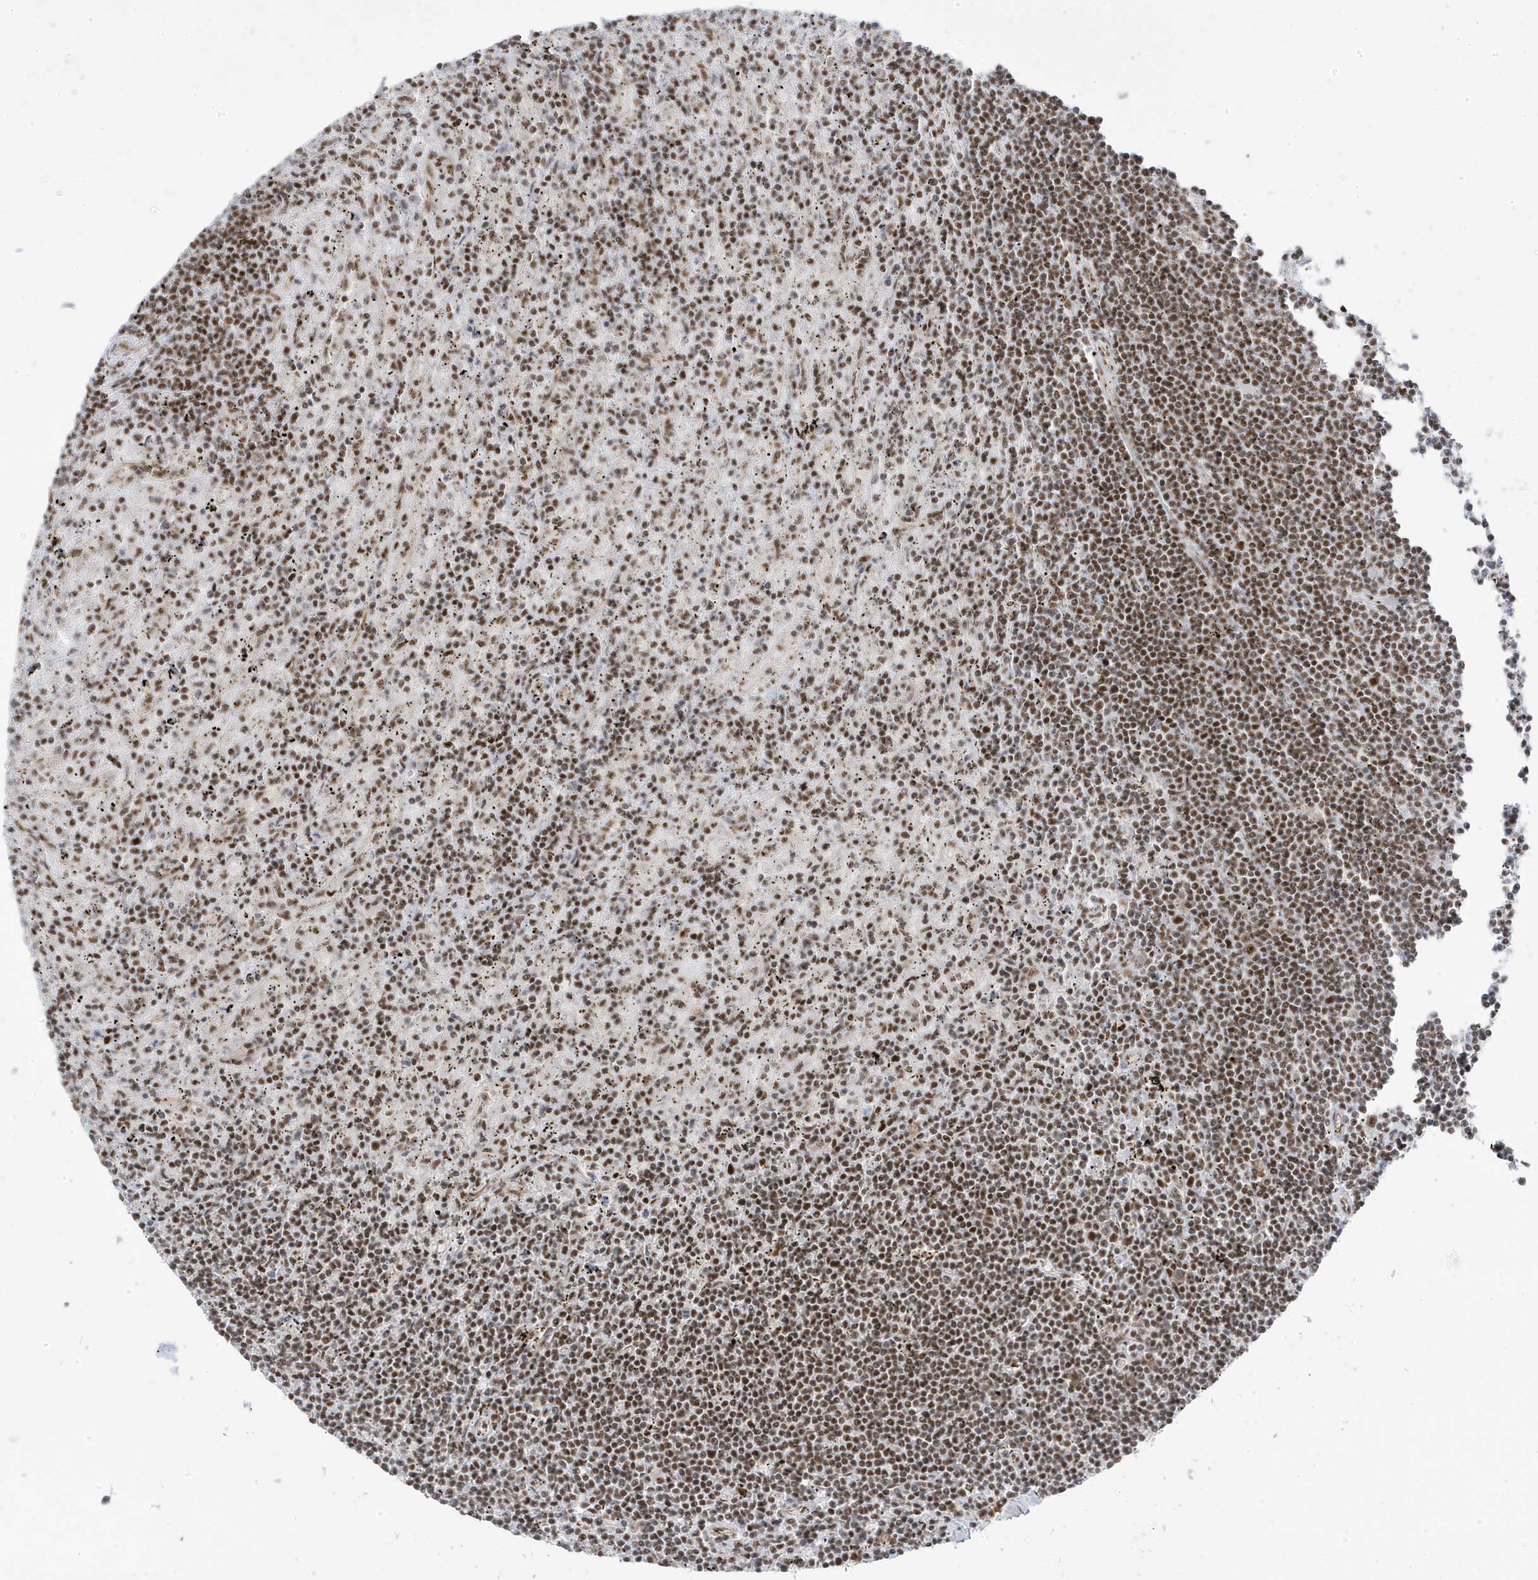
{"staining": {"intensity": "moderate", "quantity": ">75%", "location": "nuclear"}, "tissue": "lymphoma", "cell_type": "Tumor cells", "image_type": "cancer", "snomed": [{"axis": "morphology", "description": "Malignant lymphoma, non-Hodgkin's type, Low grade"}, {"axis": "topography", "description": "Spleen"}], "caption": "The micrograph exhibits a brown stain indicating the presence of a protein in the nuclear of tumor cells in malignant lymphoma, non-Hodgkin's type (low-grade). (DAB (3,3'-diaminobenzidine) IHC, brown staining for protein, blue staining for nuclei).", "gene": "MTREX", "patient": {"sex": "male", "age": 76}}